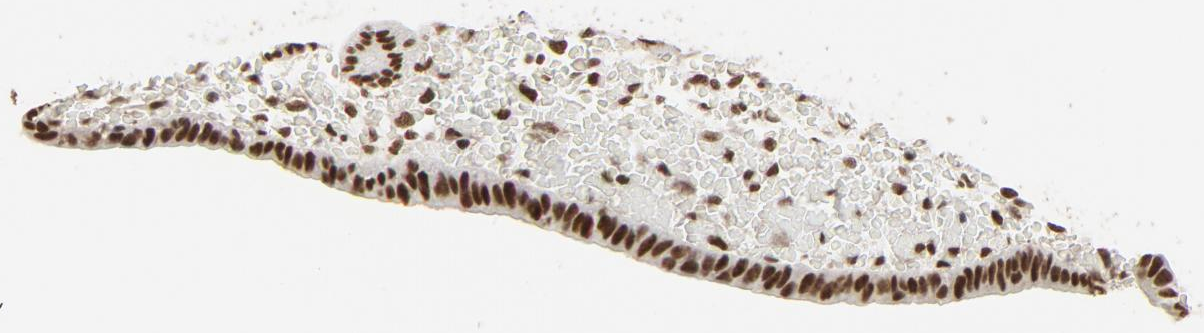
{"staining": {"intensity": "moderate", "quantity": ">75%", "location": "nuclear"}, "tissue": "endometrium", "cell_type": "Cells in endometrial stroma", "image_type": "normal", "snomed": [{"axis": "morphology", "description": "Normal tissue, NOS"}, {"axis": "topography", "description": "Endometrium"}], "caption": "Approximately >75% of cells in endometrial stroma in unremarkable endometrium reveal moderate nuclear protein staining as visualized by brown immunohistochemical staining.", "gene": "MRE11", "patient": {"sex": "female", "age": 42}}